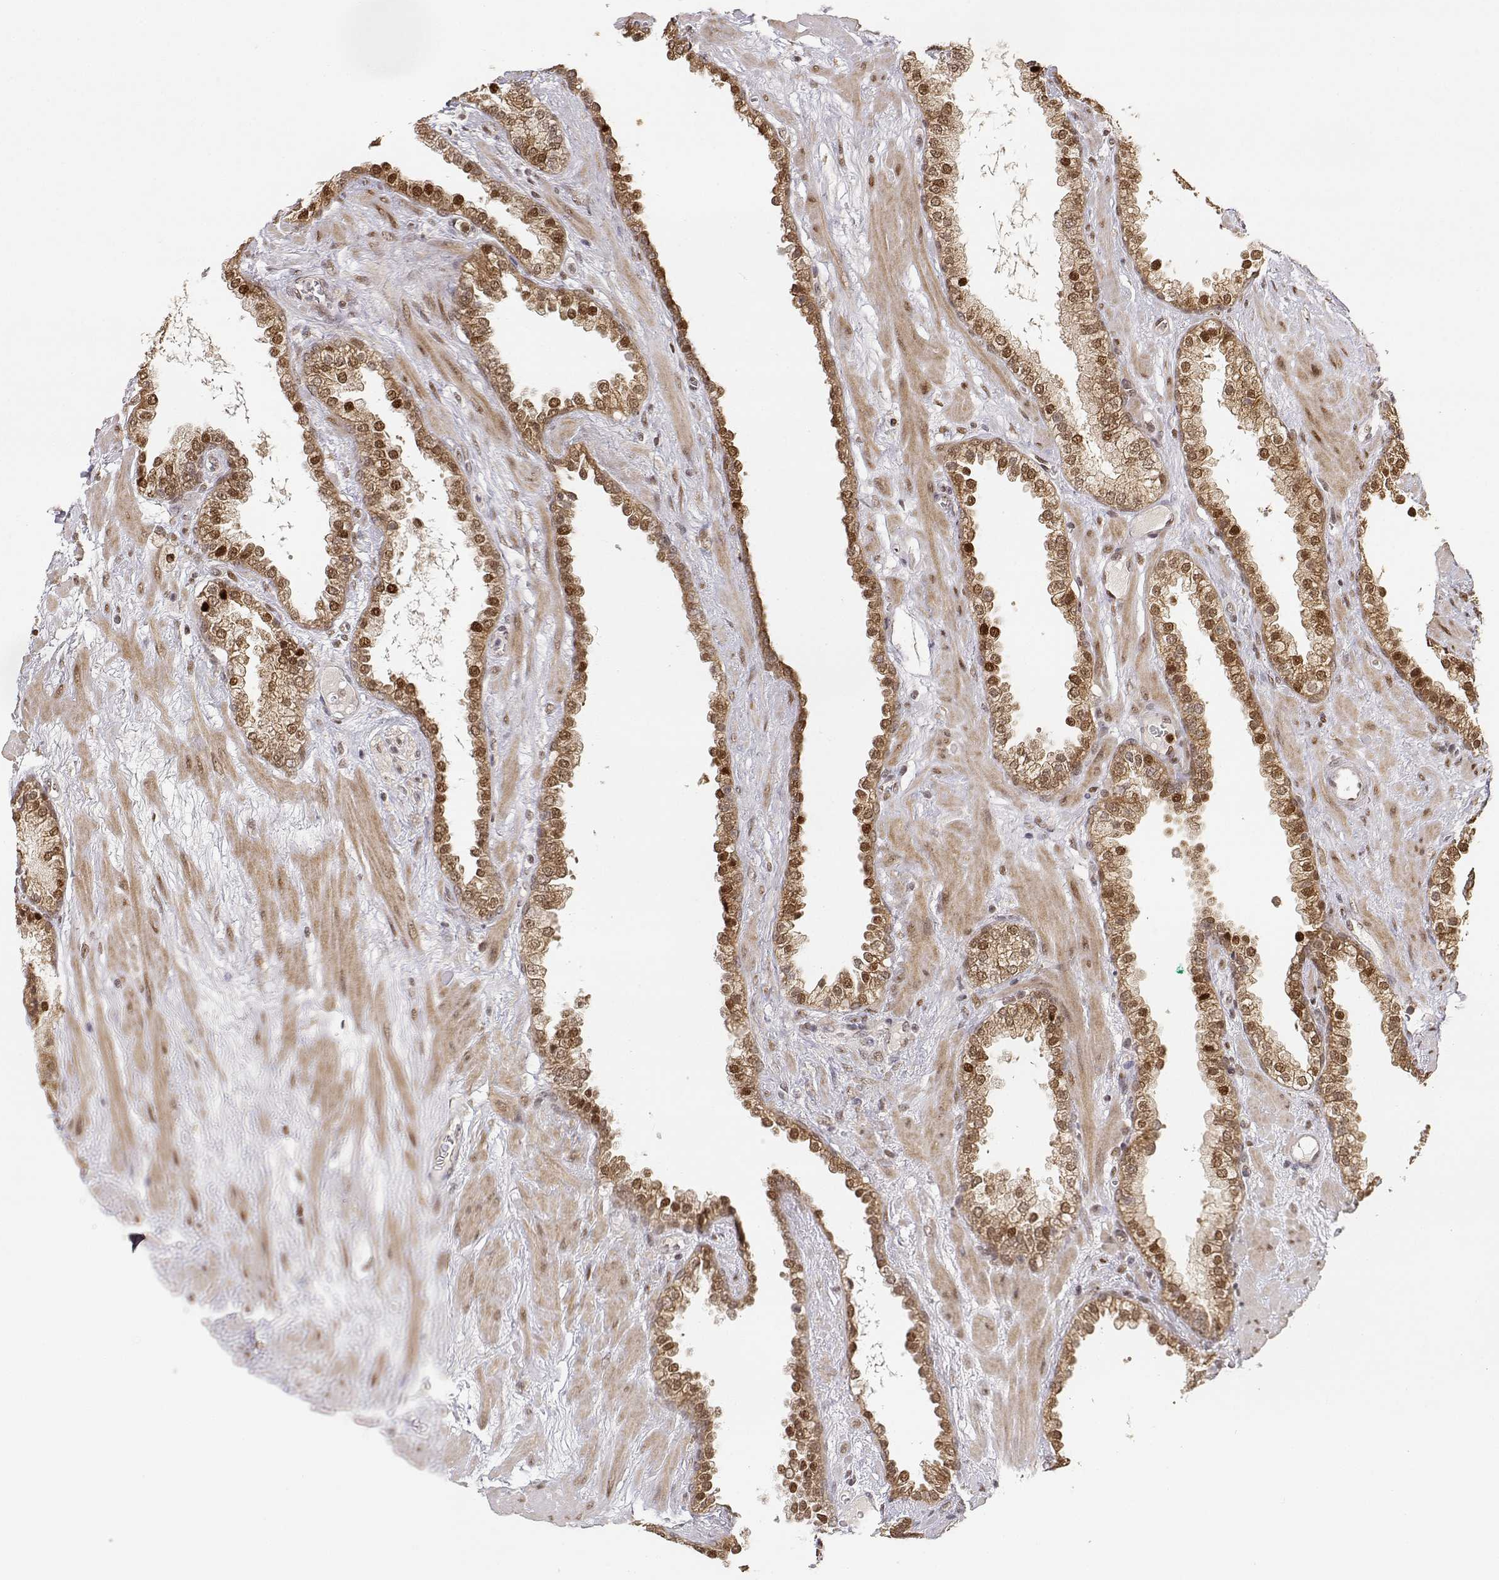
{"staining": {"intensity": "strong", "quantity": ">75%", "location": "cytoplasmic/membranous,nuclear"}, "tissue": "prostate cancer", "cell_type": "Tumor cells", "image_type": "cancer", "snomed": [{"axis": "morphology", "description": "Adenocarcinoma, Low grade"}, {"axis": "topography", "description": "Prostate"}], "caption": "The immunohistochemical stain highlights strong cytoplasmic/membranous and nuclear staining in tumor cells of prostate cancer (adenocarcinoma (low-grade)) tissue.", "gene": "BRCA1", "patient": {"sex": "male", "age": 62}}